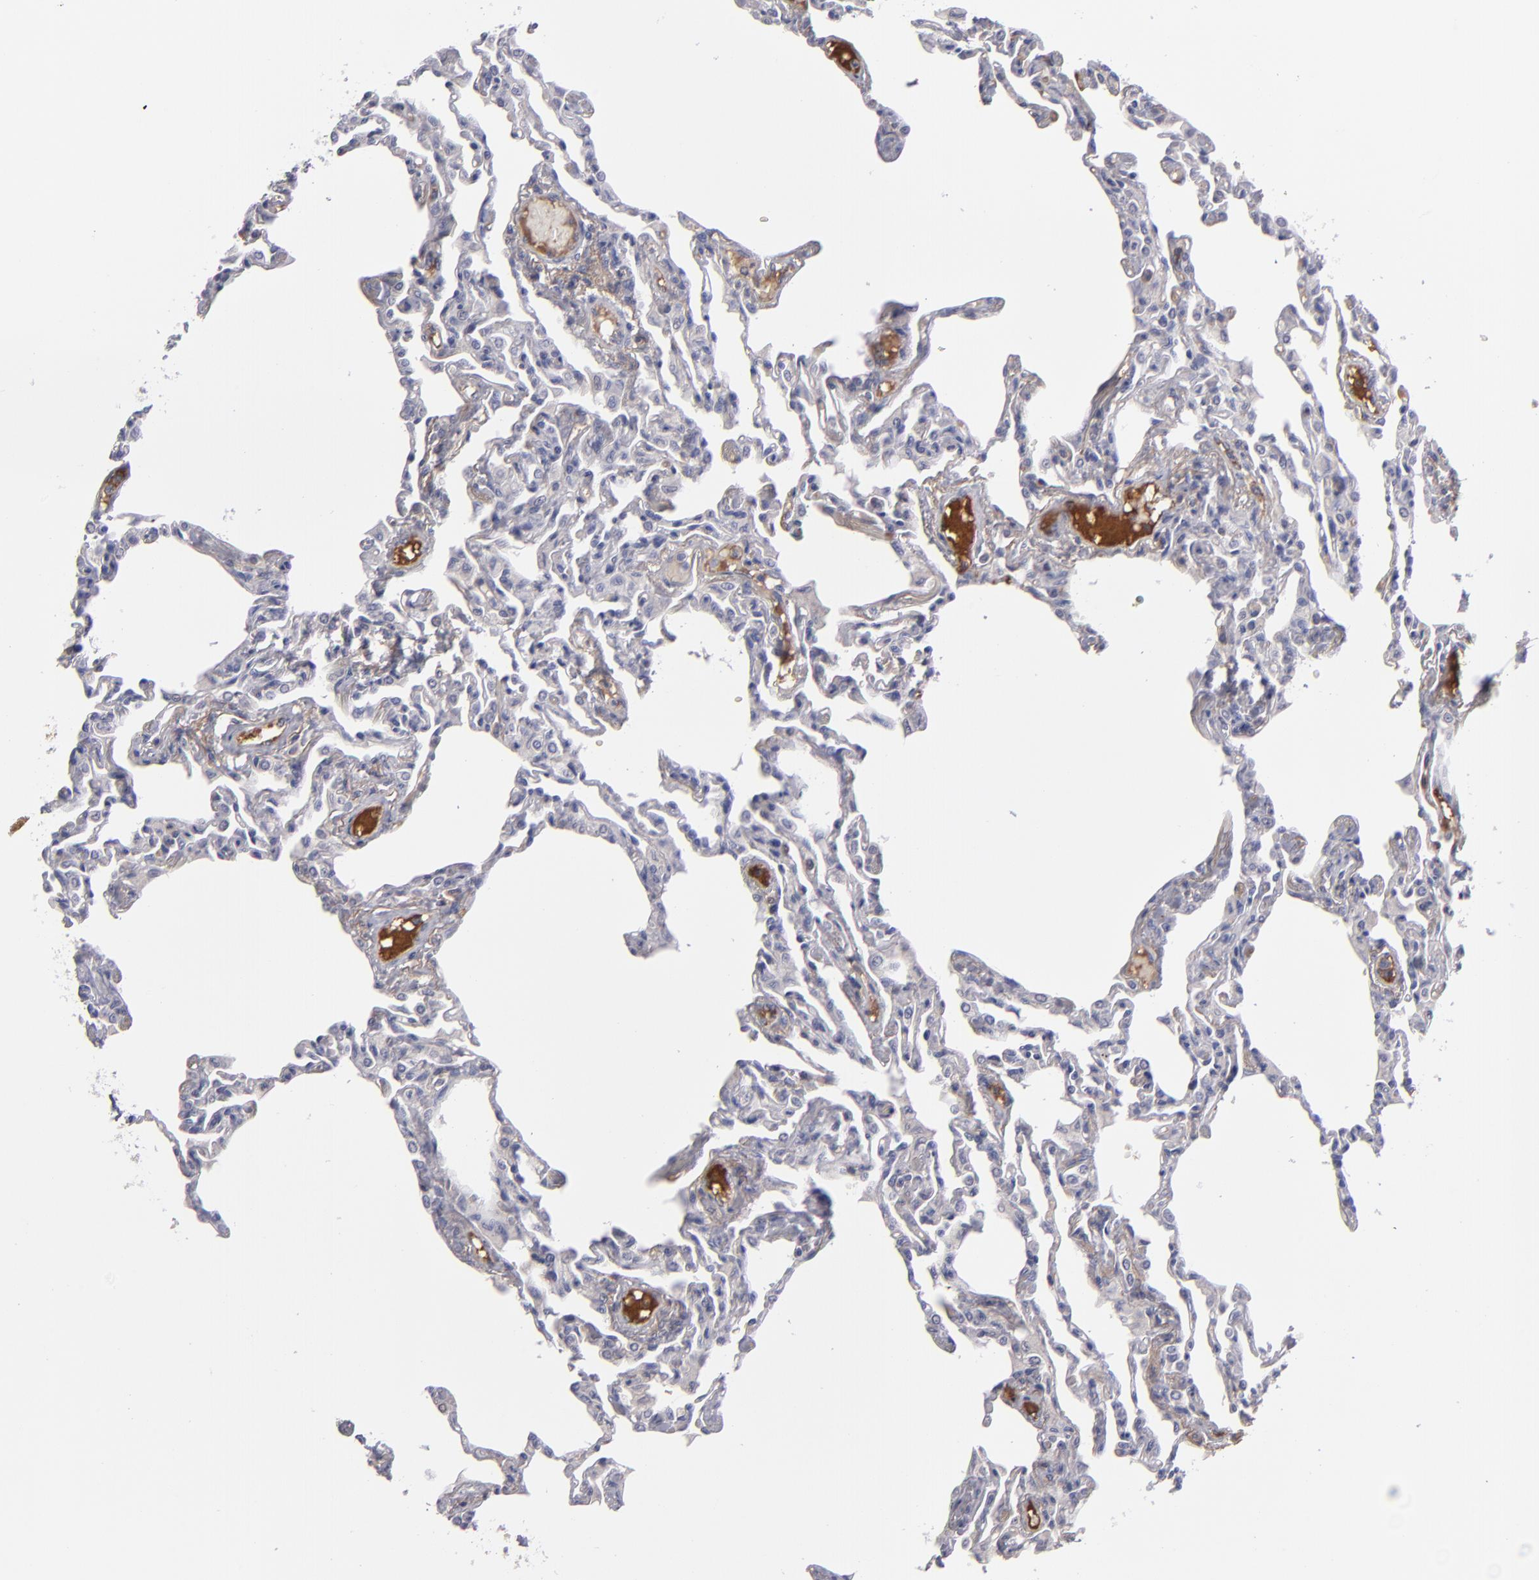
{"staining": {"intensity": "weak", "quantity": "<25%", "location": "cytoplasmic/membranous"}, "tissue": "lung", "cell_type": "Alveolar cells", "image_type": "normal", "snomed": [{"axis": "morphology", "description": "Normal tissue, NOS"}, {"axis": "topography", "description": "Lung"}], "caption": "The histopathology image displays no staining of alveolar cells in normal lung.", "gene": "ITIH4", "patient": {"sex": "female", "age": 49}}